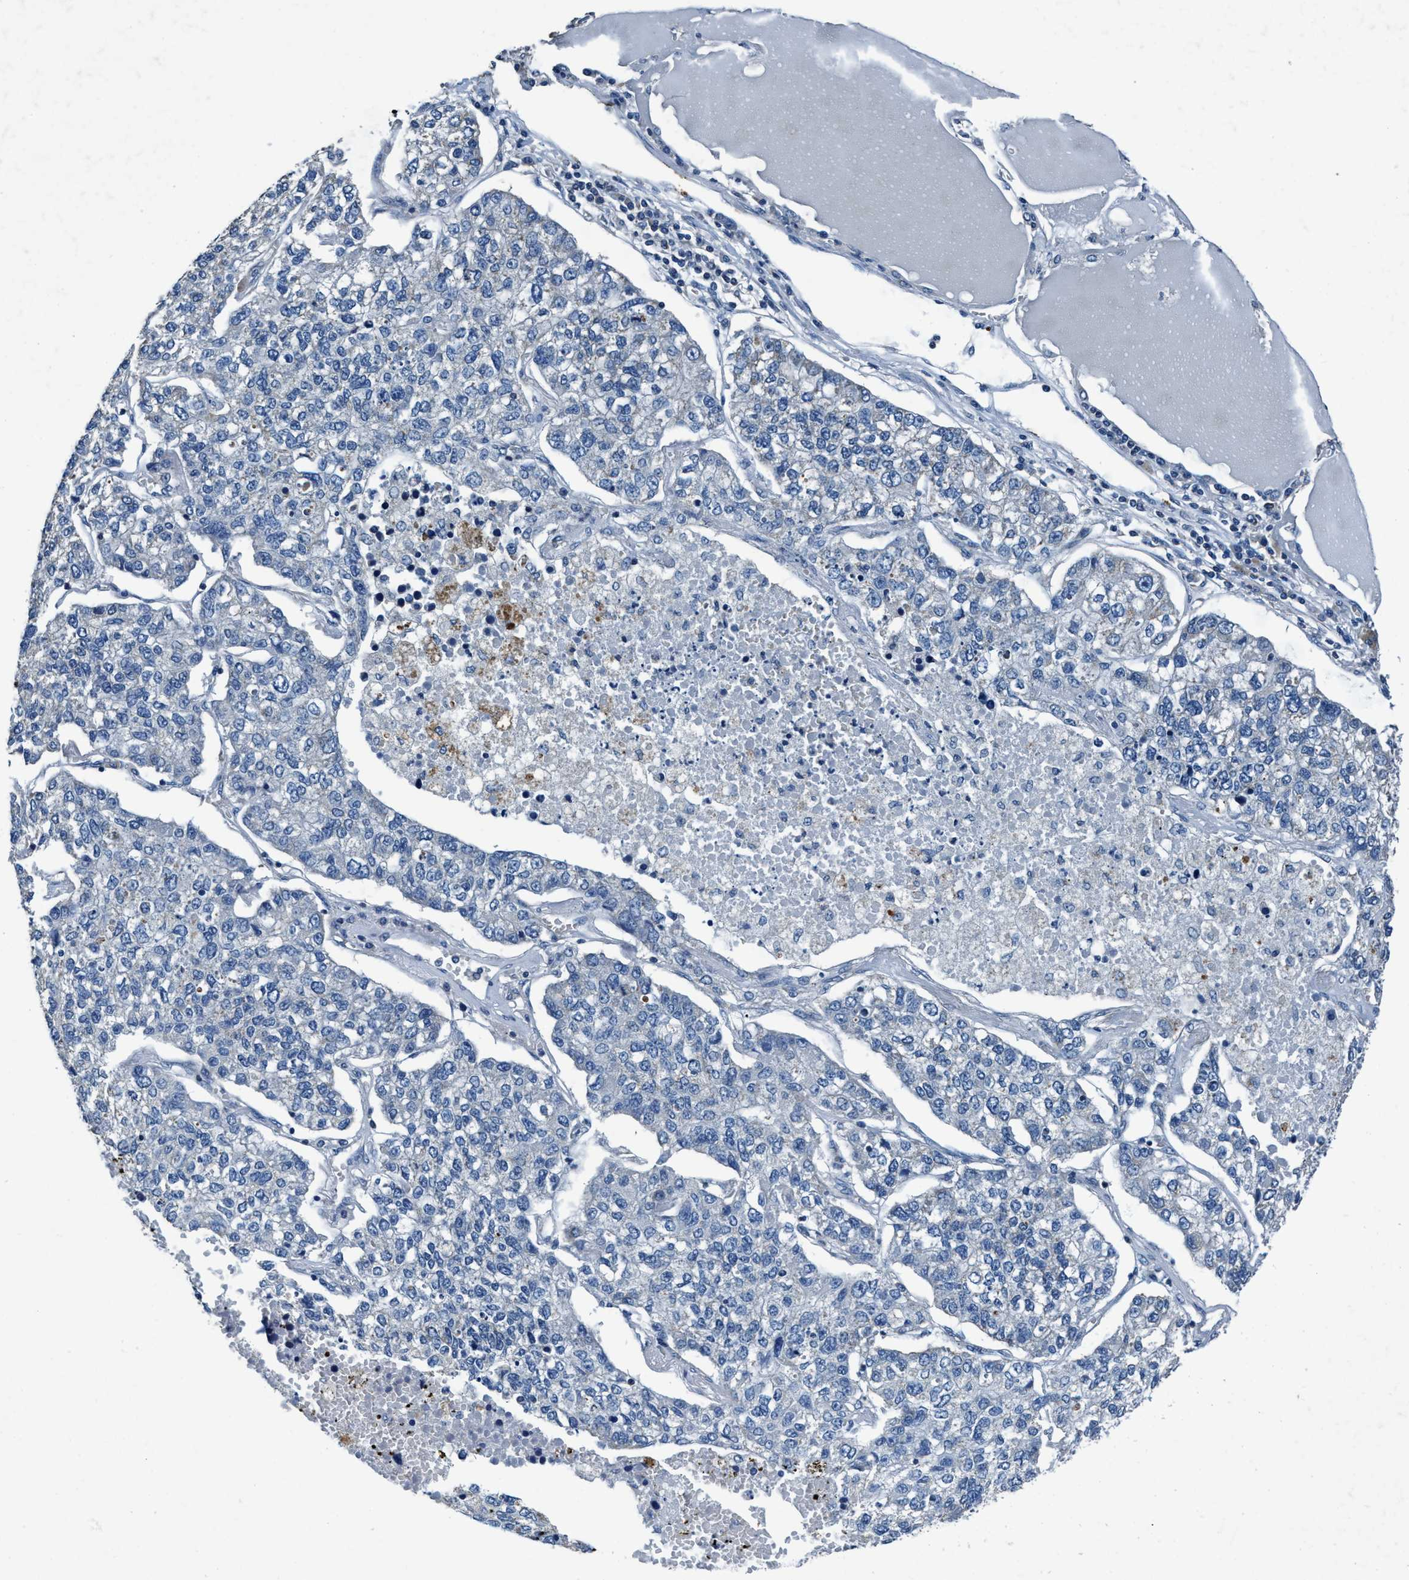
{"staining": {"intensity": "negative", "quantity": "none", "location": "none"}, "tissue": "lung cancer", "cell_type": "Tumor cells", "image_type": "cancer", "snomed": [{"axis": "morphology", "description": "Adenocarcinoma, NOS"}, {"axis": "topography", "description": "Lung"}], "caption": "High power microscopy photomicrograph of an immunohistochemistry (IHC) image of lung cancer (adenocarcinoma), revealing no significant positivity in tumor cells.", "gene": "ANKFN1", "patient": {"sex": "male", "age": 49}}